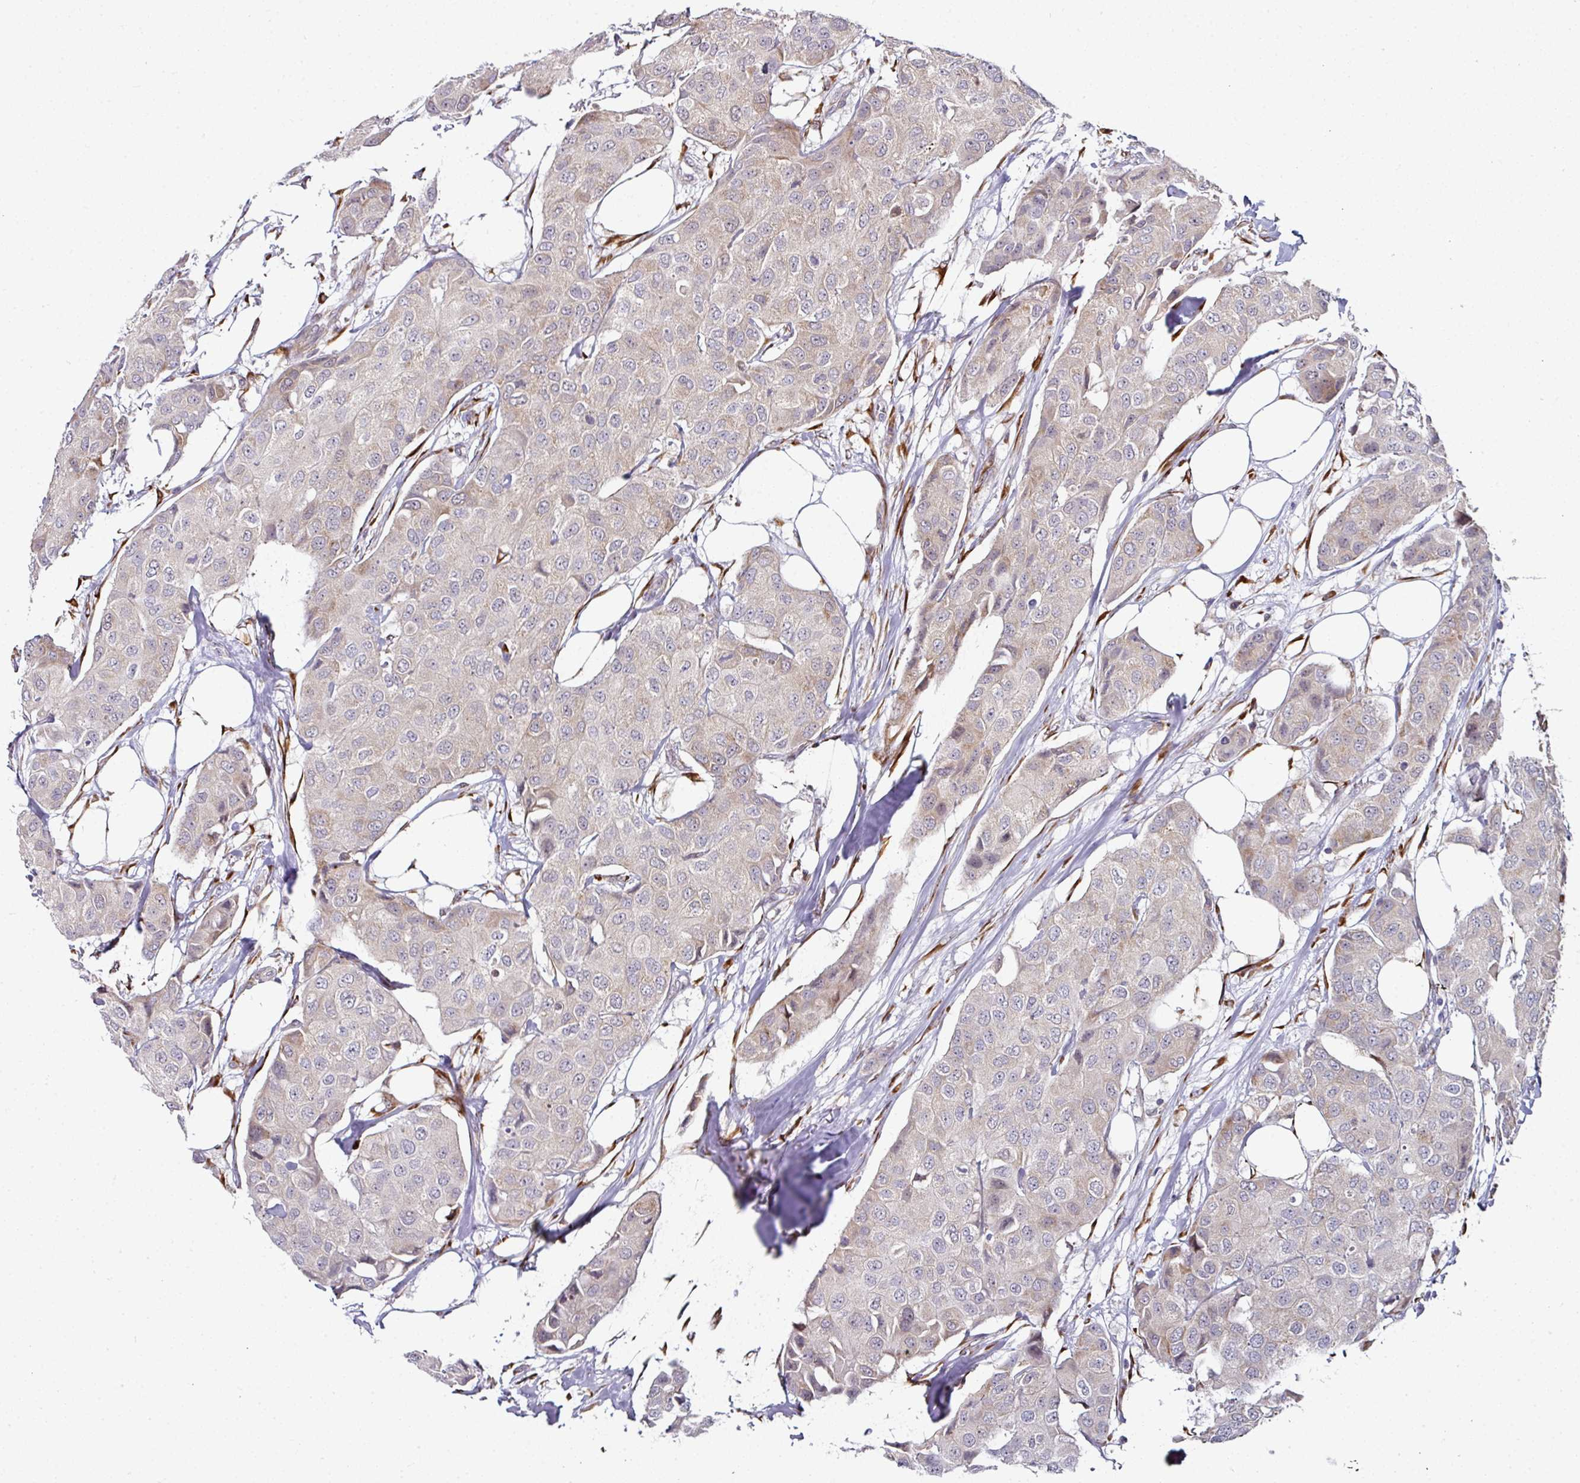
{"staining": {"intensity": "weak", "quantity": "25%-75%", "location": "cytoplasmic/membranous"}, "tissue": "breast cancer", "cell_type": "Tumor cells", "image_type": "cancer", "snomed": [{"axis": "morphology", "description": "Duct carcinoma"}, {"axis": "topography", "description": "Breast"}], "caption": "This micrograph reveals invasive ductal carcinoma (breast) stained with immunohistochemistry to label a protein in brown. The cytoplasmic/membranous of tumor cells show weak positivity for the protein. Nuclei are counter-stained blue.", "gene": "APOLD1", "patient": {"sex": "female", "age": 80}}